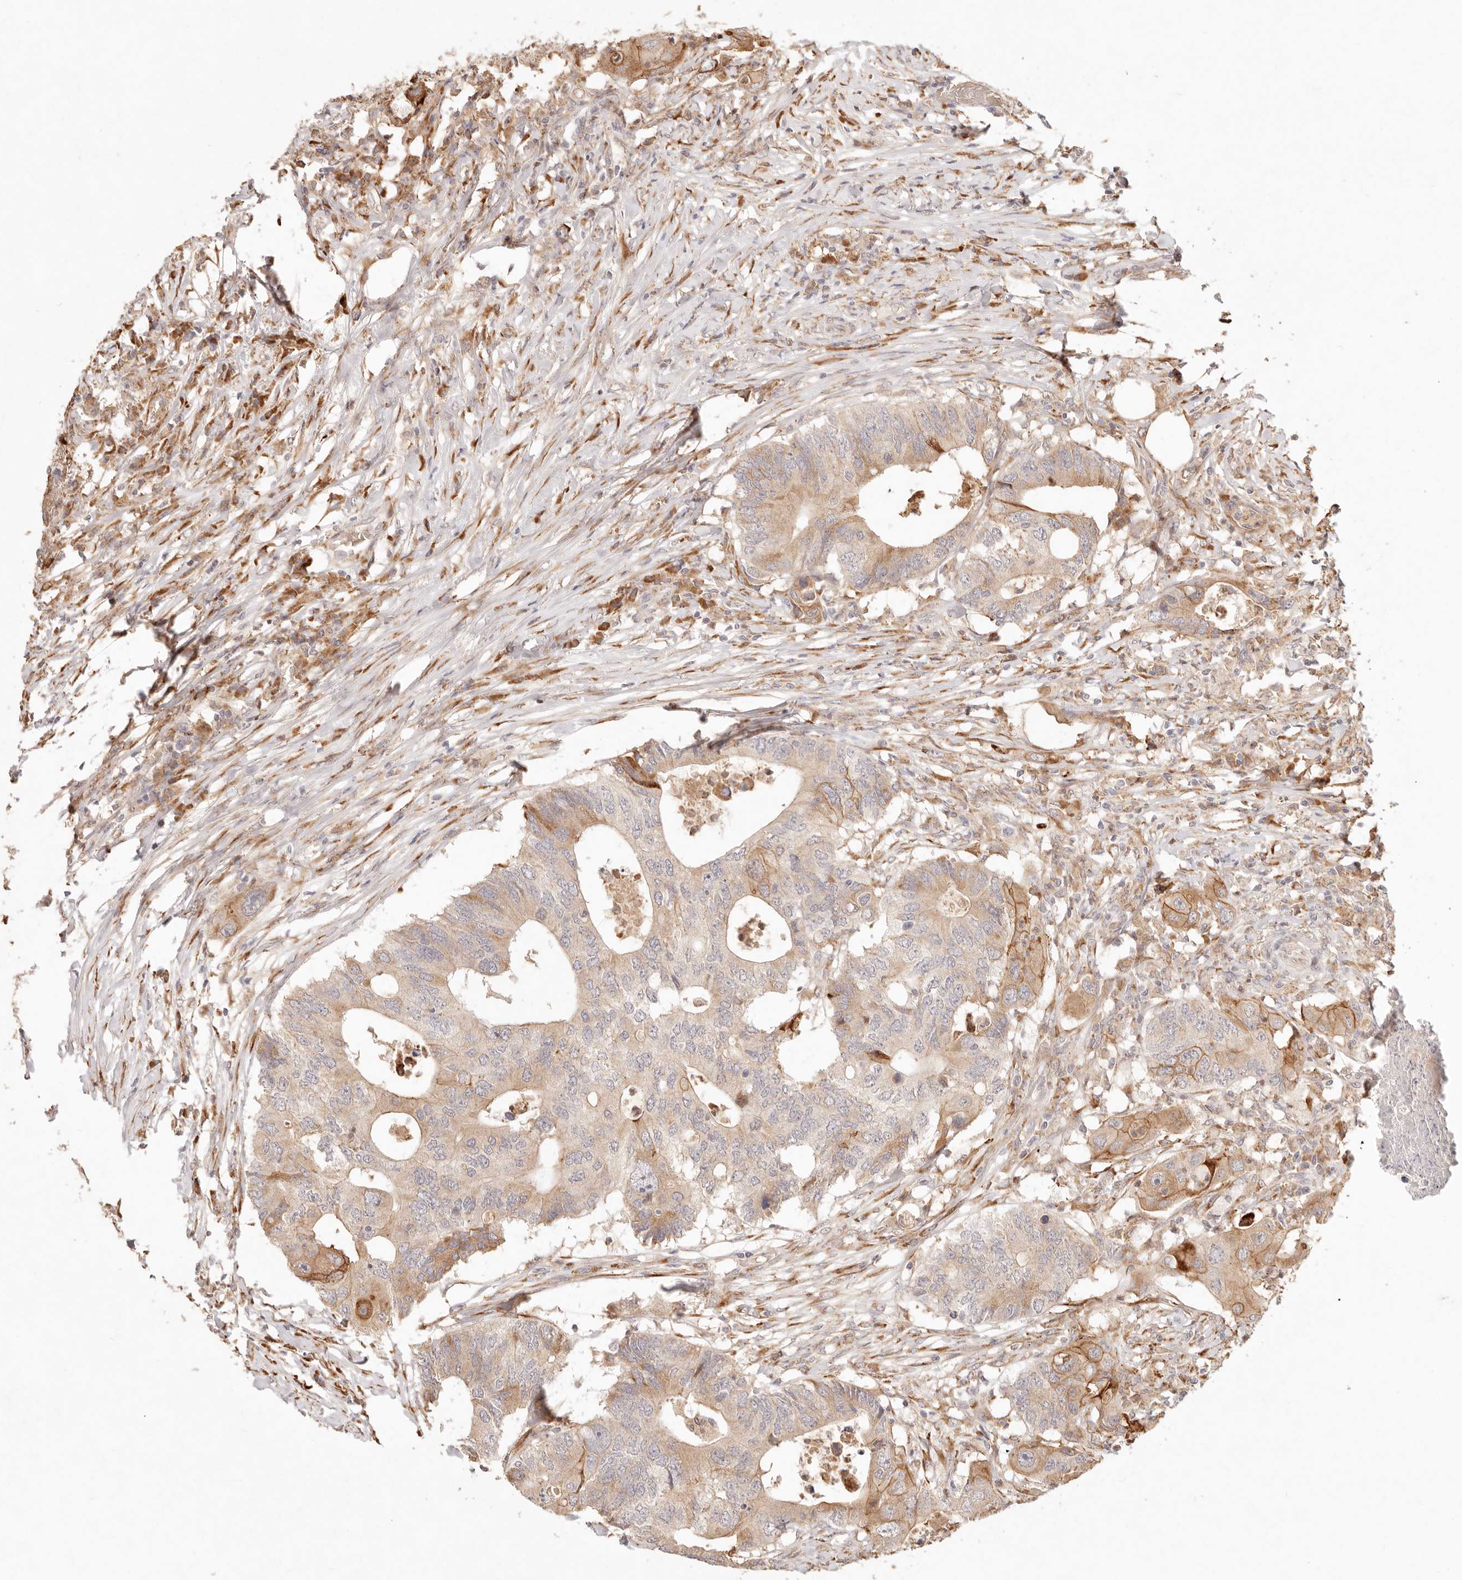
{"staining": {"intensity": "moderate", "quantity": ">75%", "location": "cytoplasmic/membranous"}, "tissue": "colorectal cancer", "cell_type": "Tumor cells", "image_type": "cancer", "snomed": [{"axis": "morphology", "description": "Adenocarcinoma, NOS"}, {"axis": "topography", "description": "Colon"}], "caption": "Protein positivity by IHC shows moderate cytoplasmic/membranous positivity in approximately >75% of tumor cells in adenocarcinoma (colorectal). Nuclei are stained in blue.", "gene": "C1orf127", "patient": {"sex": "male", "age": 71}}